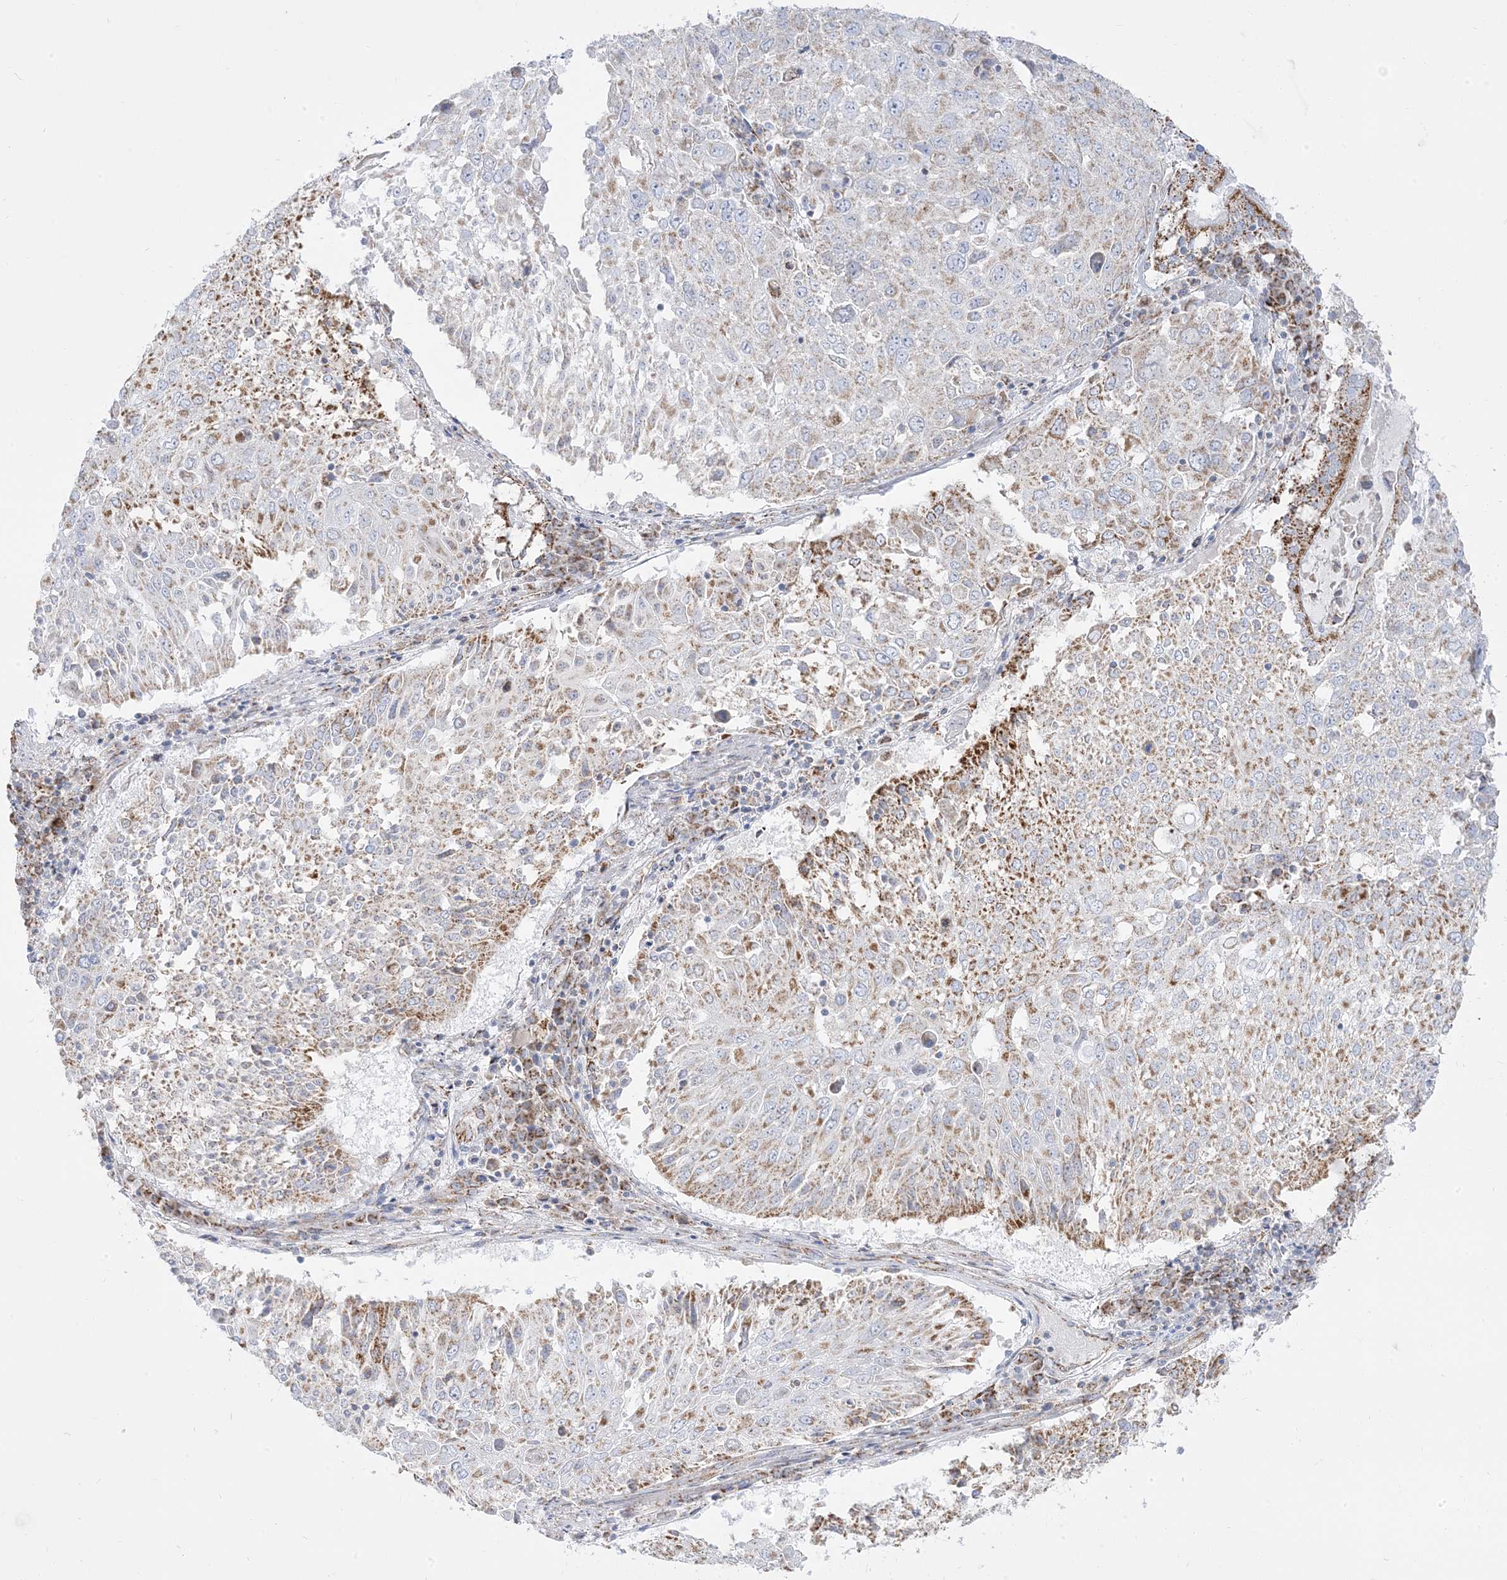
{"staining": {"intensity": "moderate", "quantity": "25%-75%", "location": "cytoplasmic/membranous"}, "tissue": "lung cancer", "cell_type": "Tumor cells", "image_type": "cancer", "snomed": [{"axis": "morphology", "description": "Squamous cell carcinoma, NOS"}, {"axis": "topography", "description": "Lung"}], "caption": "Moderate cytoplasmic/membranous expression for a protein is identified in approximately 25%-75% of tumor cells of squamous cell carcinoma (lung) using immunohistochemistry.", "gene": "PCCB", "patient": {"sex": "male", "age": 65}}